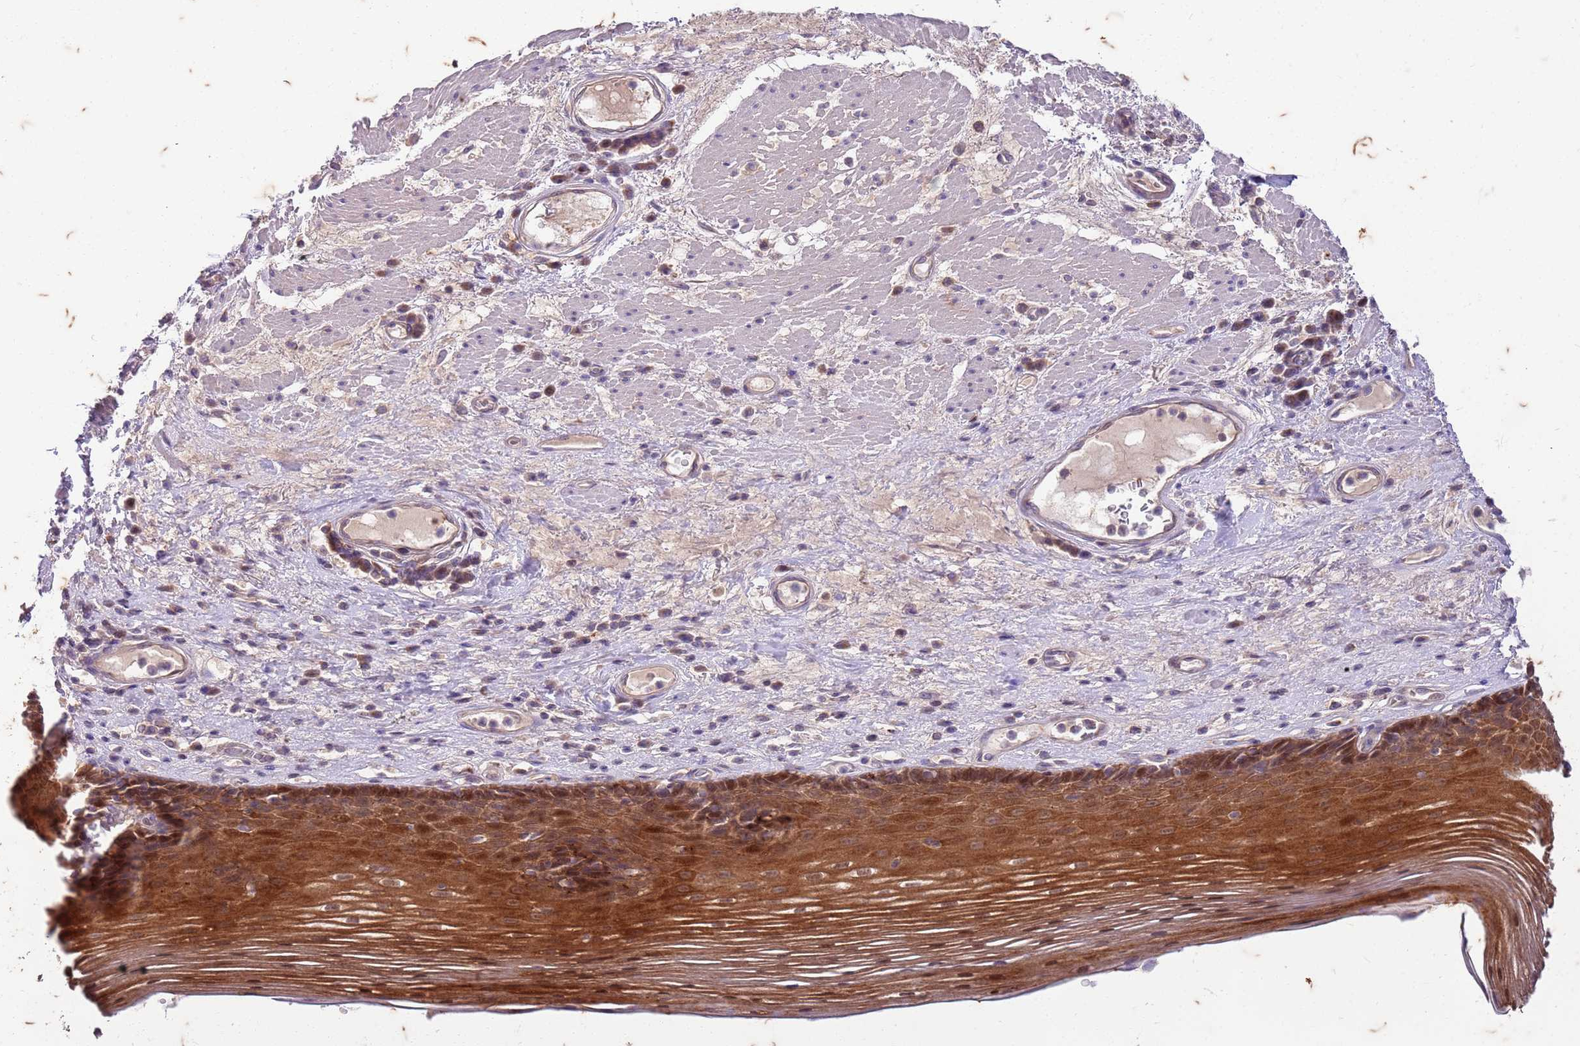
{"staining": {"intensity": "moderate", "quantity": ">75%", "location": "cytoplasmic/membranous,nuclear"}, "tissue": "esophagus", "cell_type": "Squamous epithelial cells", "image_type": "normal", "snomed": [{"axis": "morphology", "description": "Normal tissue, NOS"}, {"axis": "topography", "description": "Esophagus"}], "caption": "Approximately >75% of squamous epithelial cells in normal human esophagus exhibit moderate cytoplasmic/membranous,nuclear protein staining as visualized by brown immunohistochemical staining.", "gene": "RAPGEF3", "patient": {"sex": "male", "age": 62}}